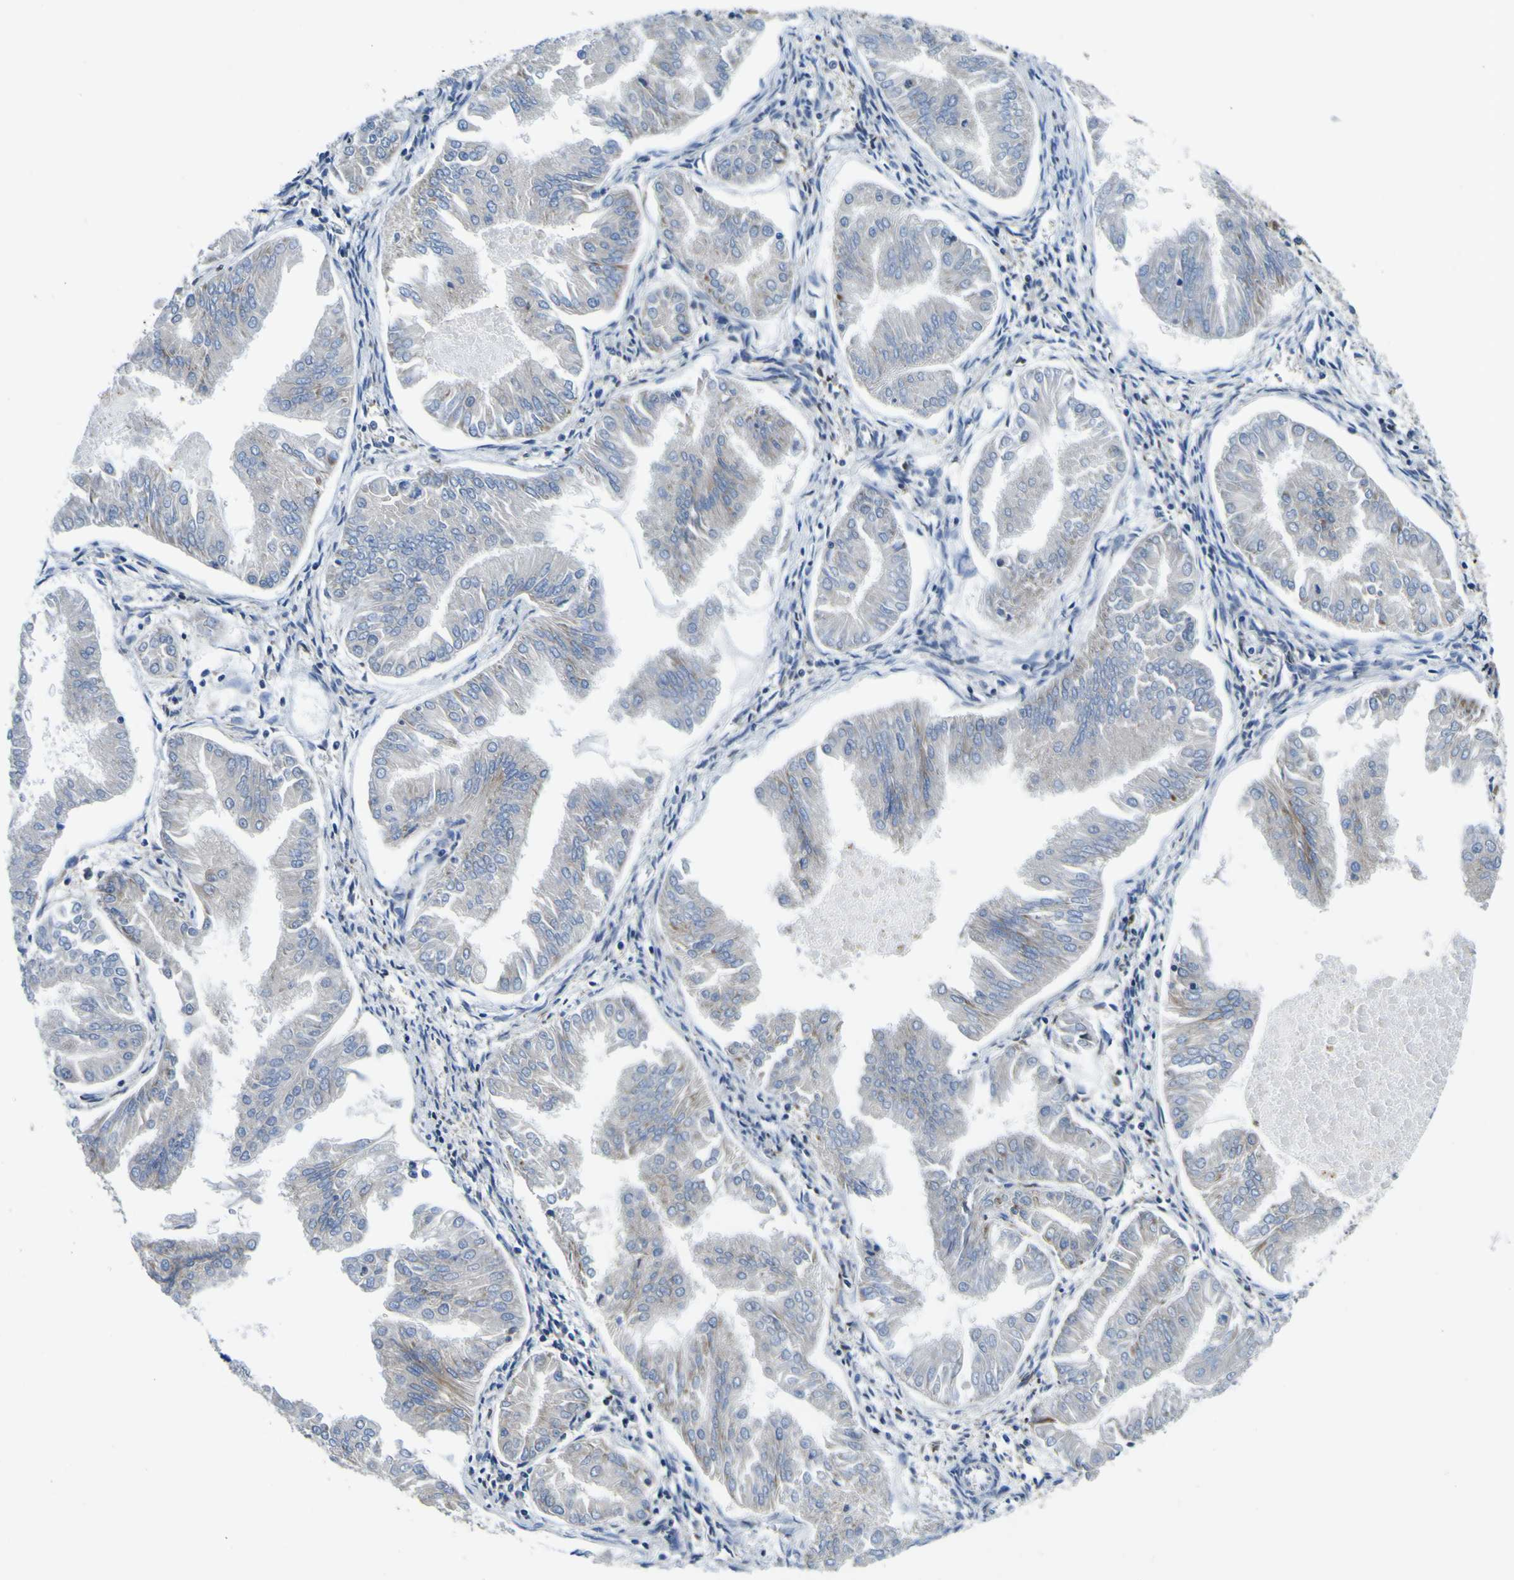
{"staining": {"intensity": "negative", "quantity": "none", "location": "none"}, "tissue": "endometrial cancer", "cell_type": "Tumor cells", "image_type": "cancer", "snomed": [{"axis": "morphology", "description": "Adenocarcinoma, NOS"}, {"axis": "topography", "description": "Endometrium"}], "caption": "High power microscopy histopathology image of an immunohistochemistry micrograph of endometrial adenocarcinoma, revealing no significant staining in tumor cells.", "gene": "NLRP3", "patient": {"sex": "female", "age": 53}}